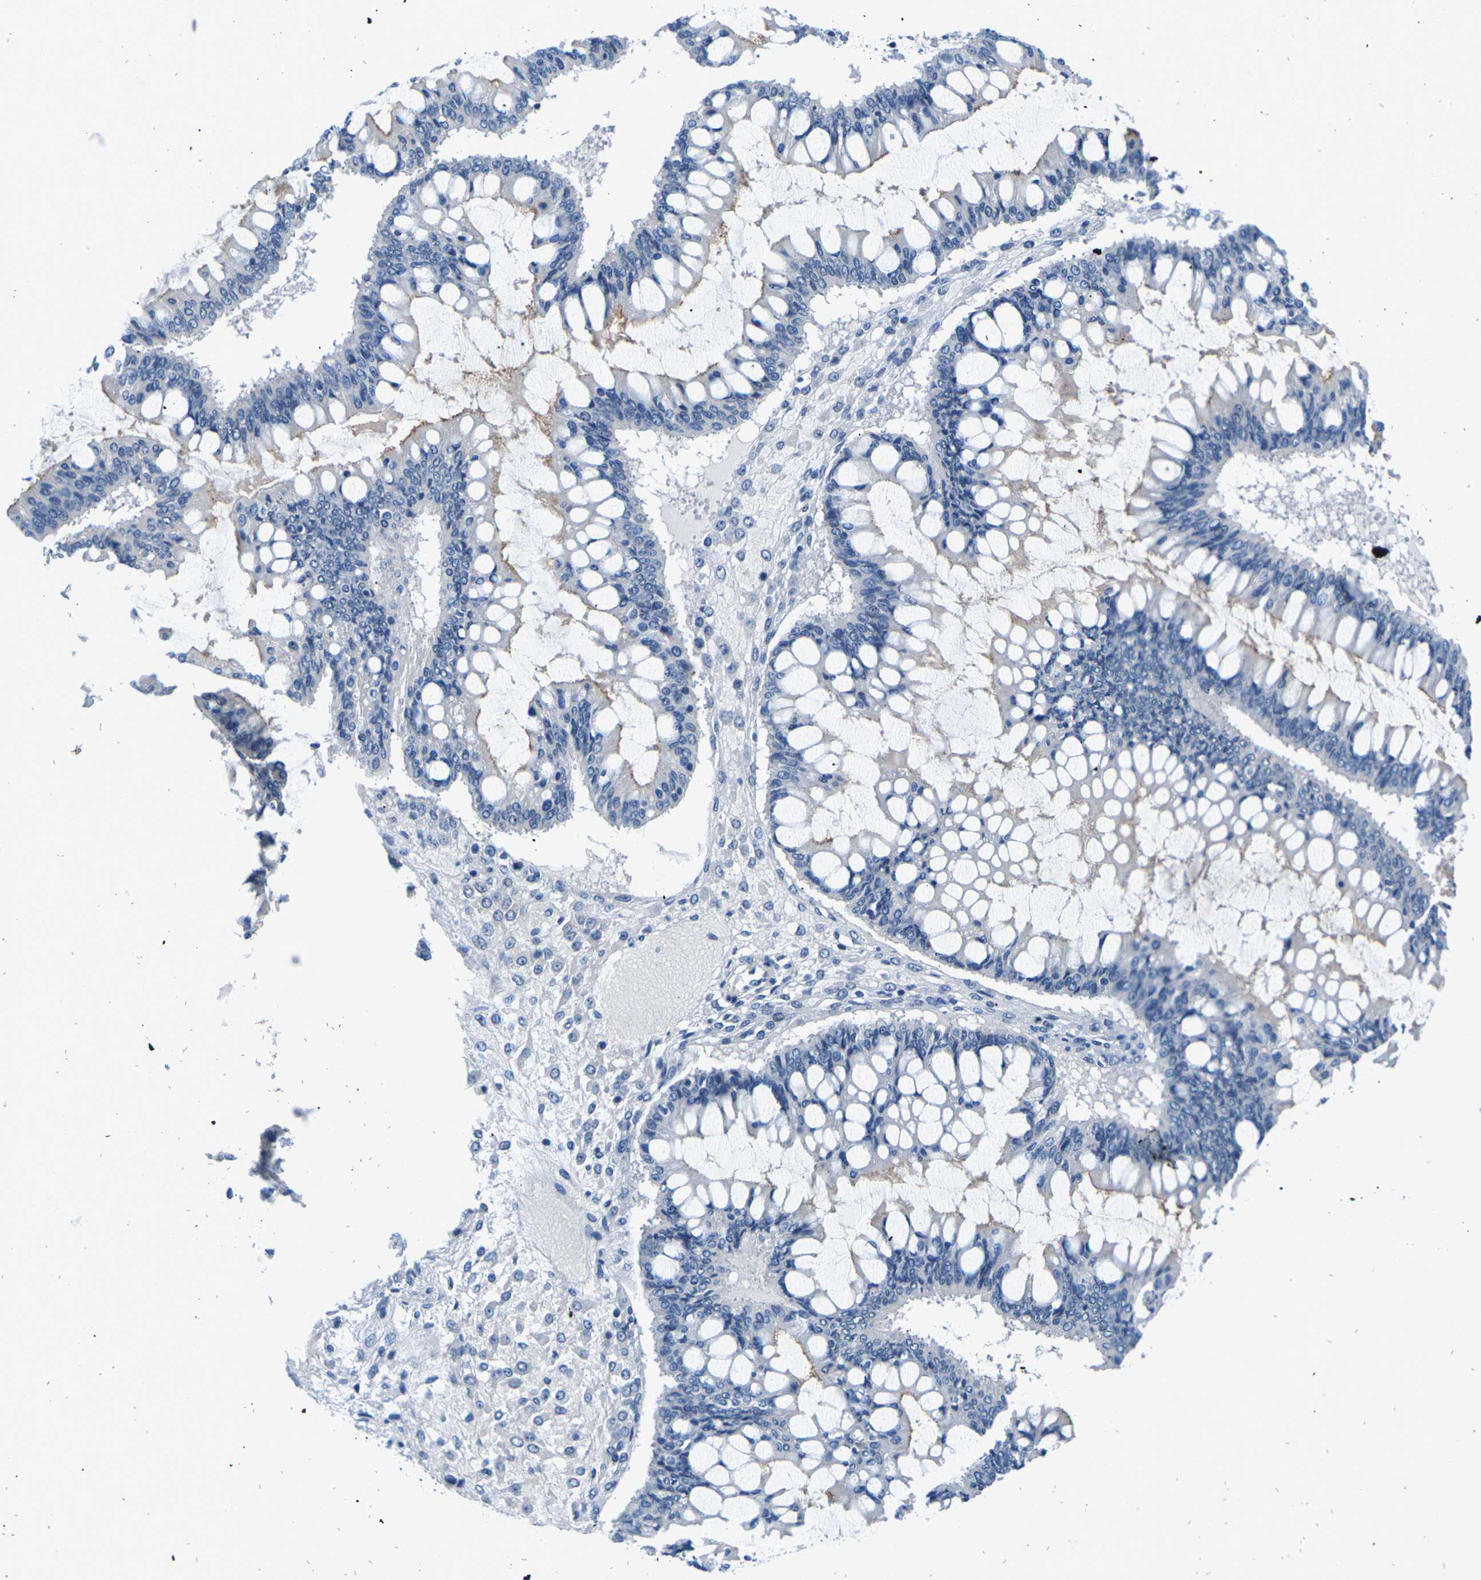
{"staining": {"intensity": "negative", "quantity": "none", "location": "none"}, "tissue": "ovarian cancer", "cell_type": "Tumor cells", "image_type": "cancer", "snomed": [{"axis": "morphology", "description": "Cystadenocarcinoma, mucinous, NOS"}, {"axis": "topography", "description": "Ovary"}], "caption": "High magnification brightfield microscopy of ovarian cancer (mucinous cystadenocarcinoma) stained with DAB (brown) and counterstained with hematoxylin (blue): tumor cells show no significant staining. (DAB (3,3'-diaminobenzidine) immunohistochemistry, high magnification).", "gene": "UMOD", "patient": {"sex": "female", "age": 73}}